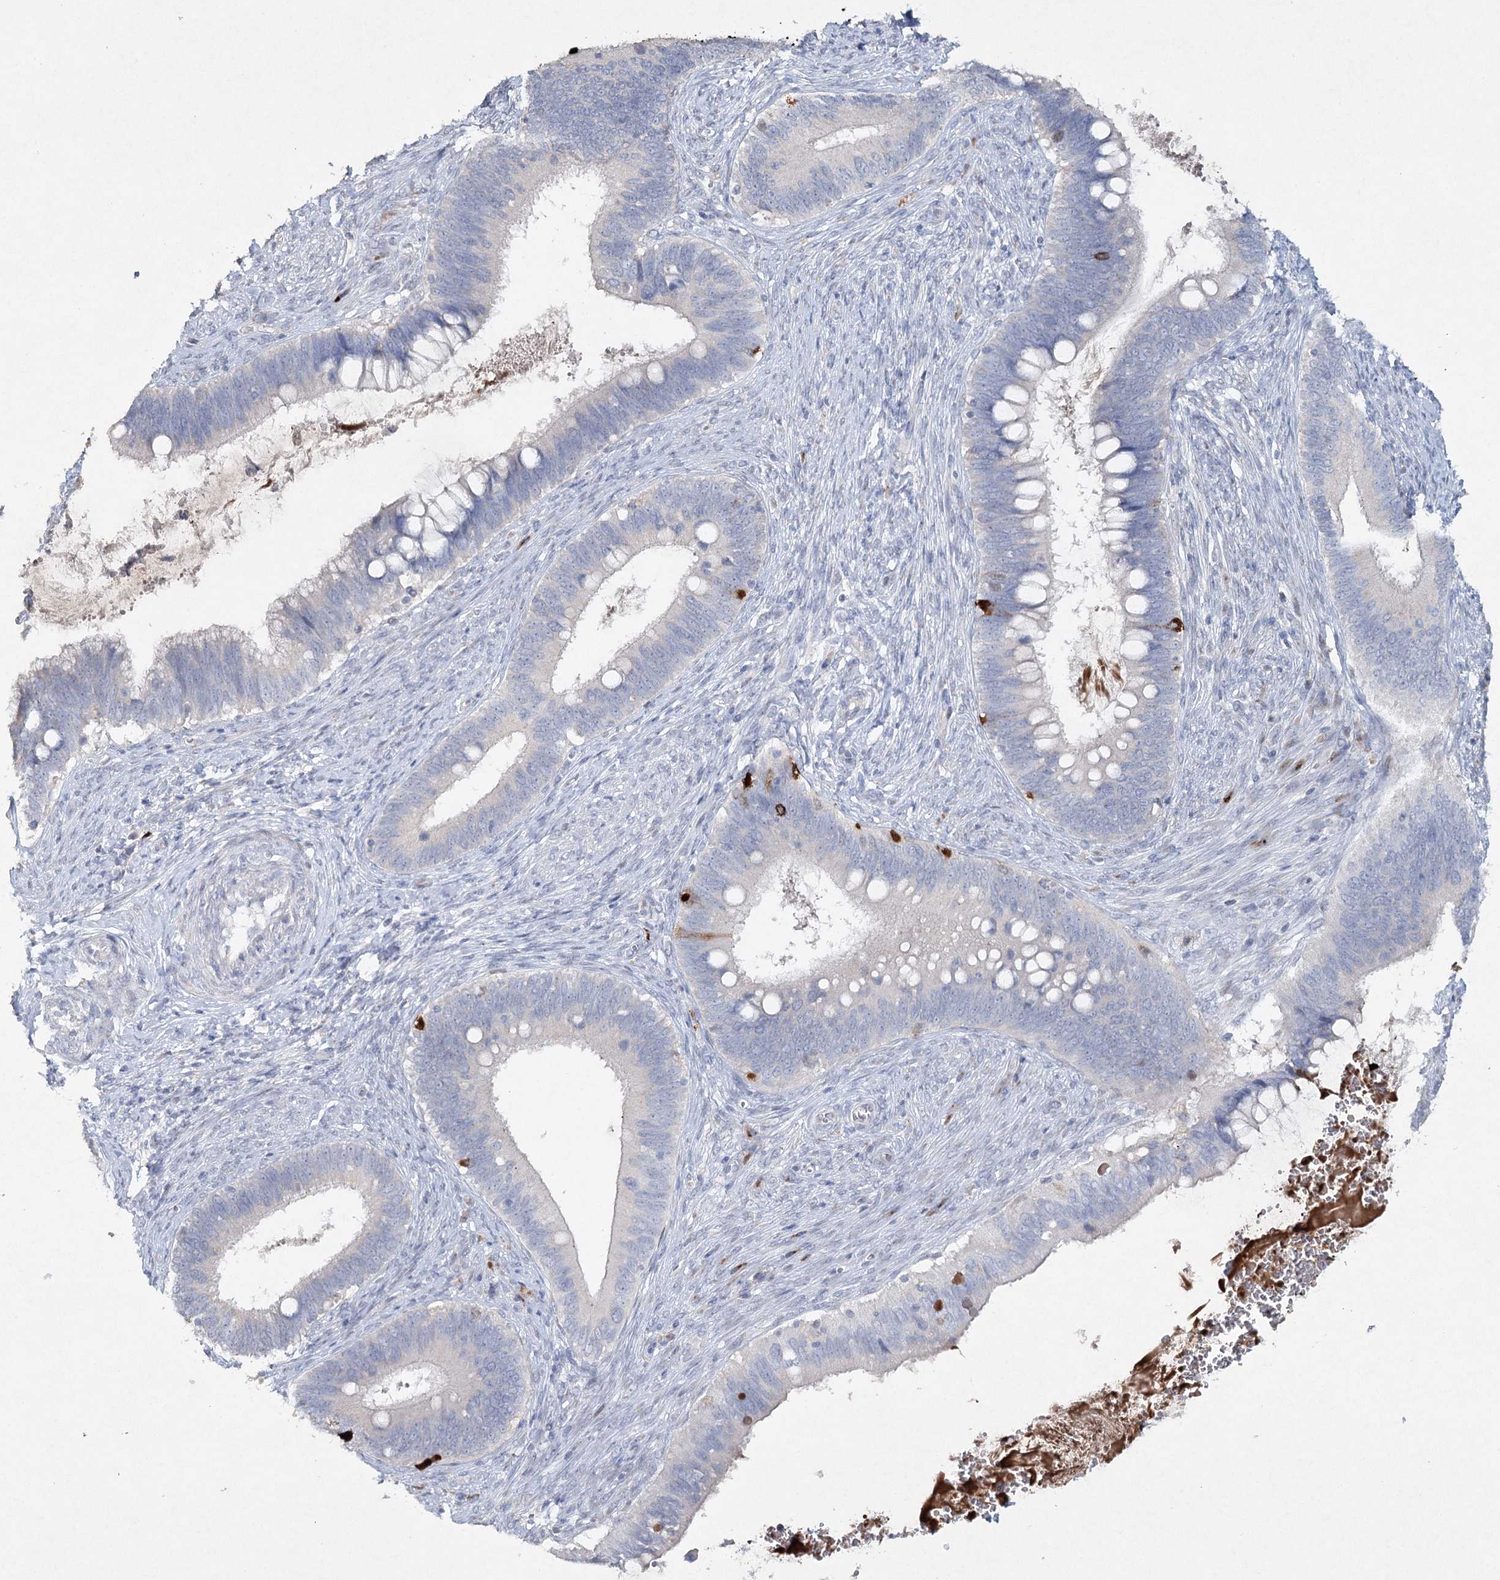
{"staining": {"intensity": "negative", "quantity": "none", "location": "none"}, "tissue": "cervical cancer", "cell_type": "Tumor cells", "image_type": "cancer", "snomed": [{"axis": "morphology", "description": "Adenocarcinoma, NOS"}, {"axis": "topography", "description": "Cervix"}], "caption": "IHC photomicrograph of neoplastic tissue: human cervical cancer (adenocarcinoma) stained with DAB demonstrates no significant protein staining in tumor cells.", "gene": "RFX6", "patient": {"sex": "female", "age": 42}}